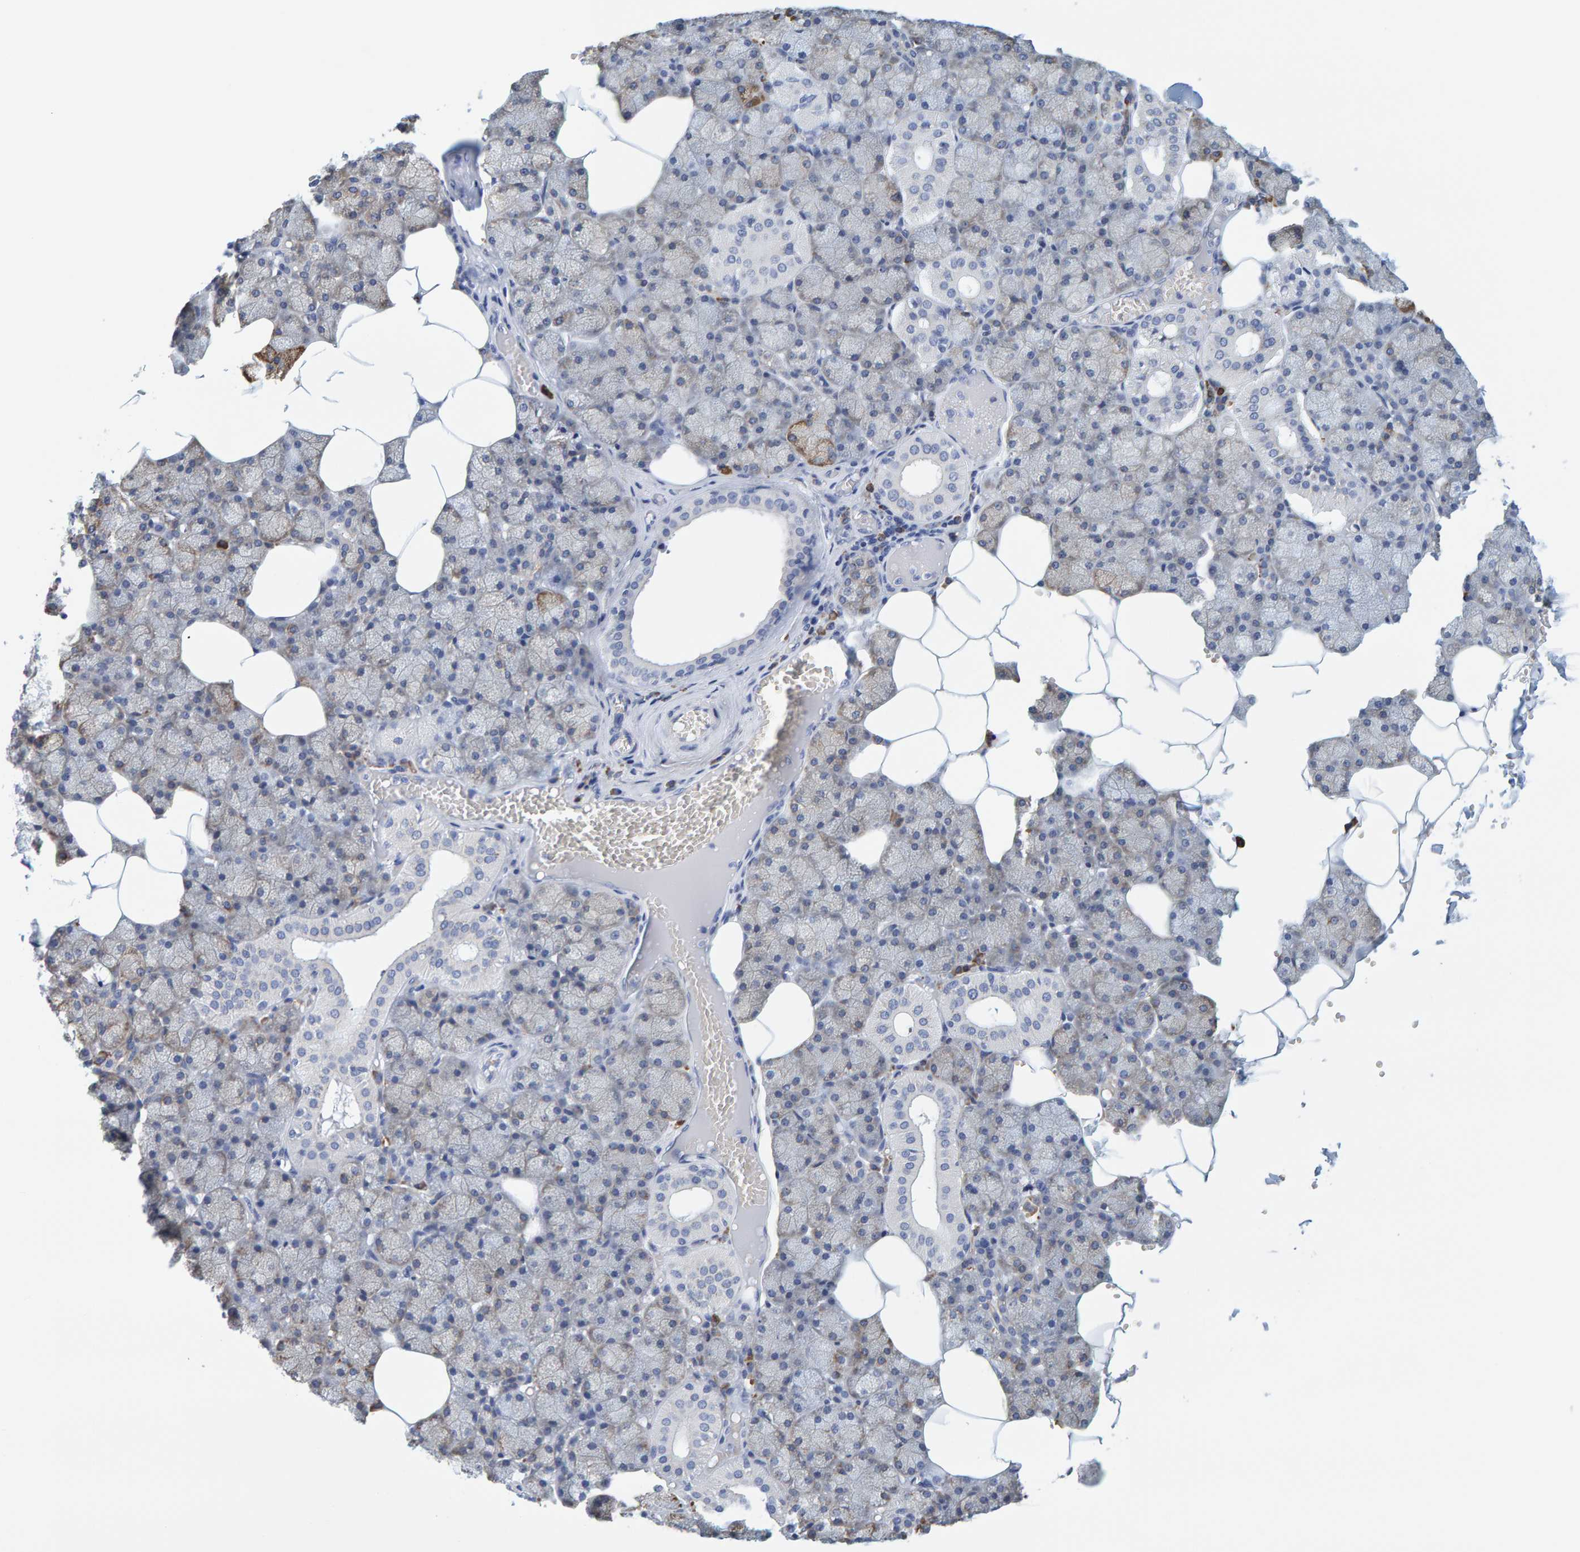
{"staining": {"intensity": "moderate", "quantity": "<25%", "location": "cytoplasmic/membranous"}, "tissue": "salivary gland", "cell_type": "Glandular cells", "image_type": "normal", "snomed": [{"axis": "morphology", "description": "Normal tissue, NOS"}, {"axis": "topography", "description": "Salivary gland"}], "caption": "Glandular cells display moderate cytoplasmic/membranous staining in about <25% of cells in normal salivary gland. Nuclei are stained in blue.", "gene": "SGPL1", "patient": {"sex": "male", "age": 62}}